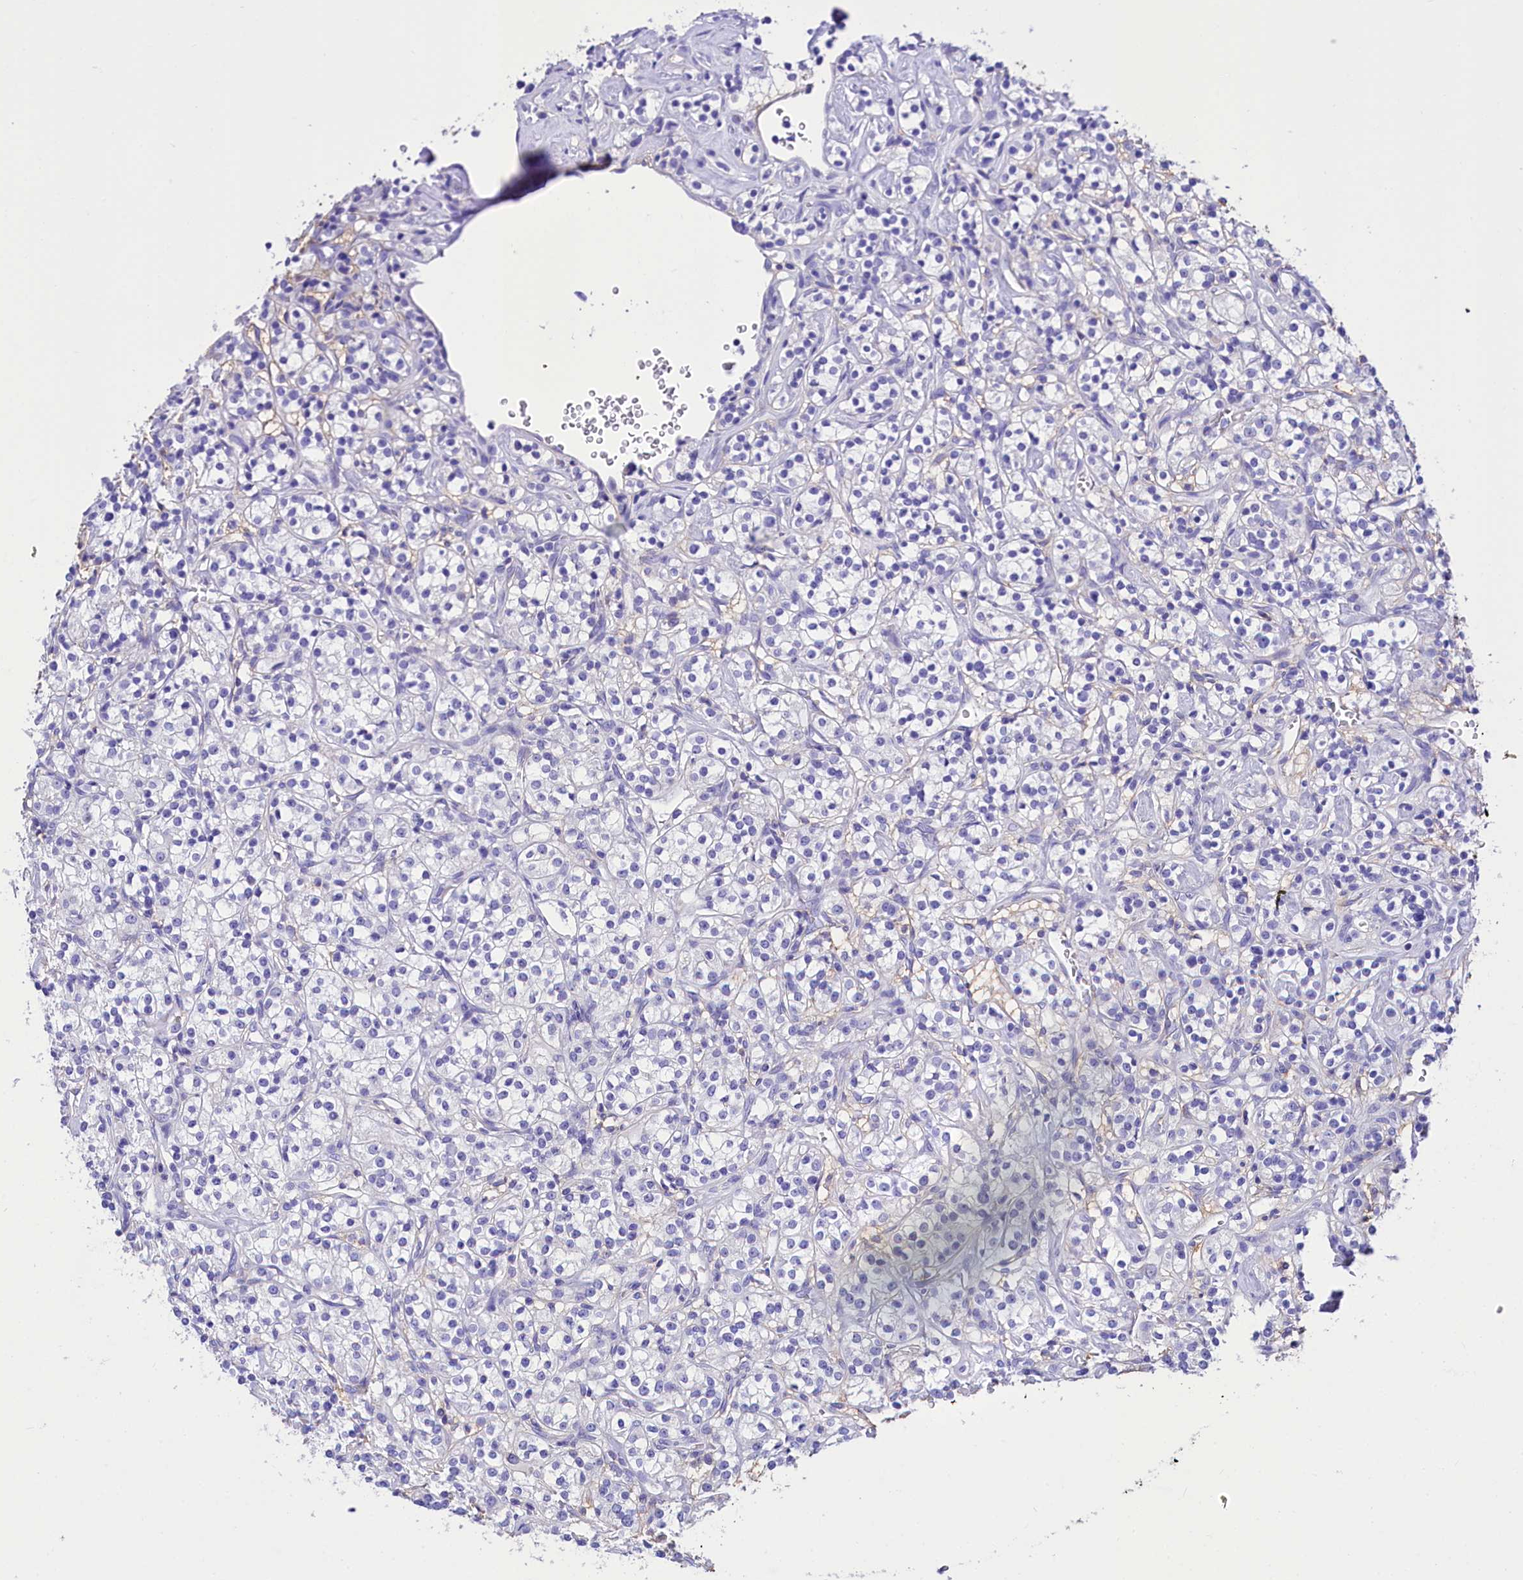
{"staining": {"intensity": "negative", "quantity": "none", "location": "none"}, "tissue": "renal cancer", "cell_type": "Tumor cells", "image_type": "cancer", "snomed": [{"axis": "morphology", "description": "Adenocarcinoma, NOS"}, {"axis": "topography", "description": "Kidney"}], "caption": "Renal cancer stained for a protein using immunohistochemistry (IHC) exhibits no staining tumor cells.", "gene": "TTC36", "patient": {"sex": "male", "age": 77}}